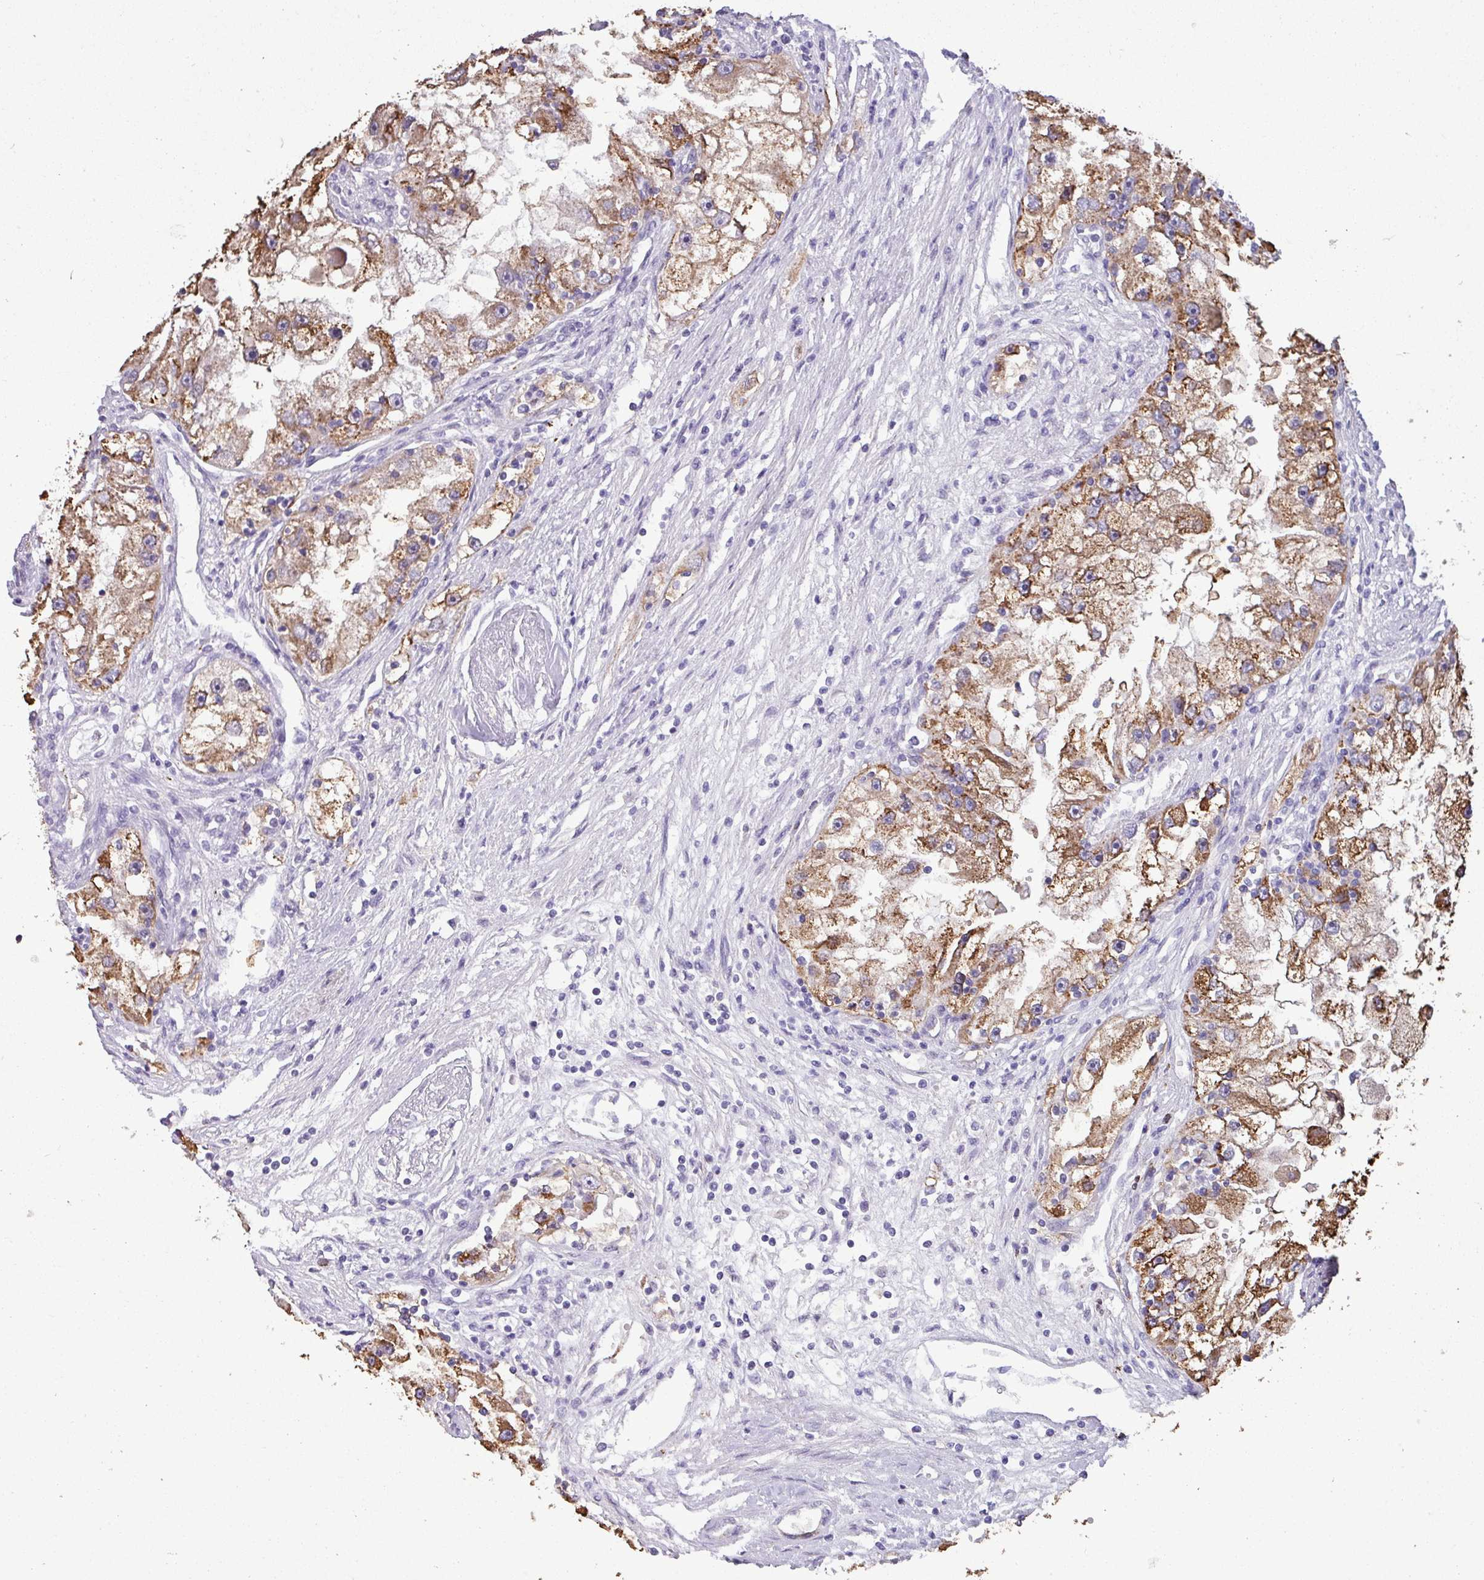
{"staining": {"intensity": "strong", "quantity": ">75%", "location": "cytoplasmic/membranous"}, "tissue": "renal cancer", "cell_type": "Tumor cells", "image_type": "cancer", "snomed": [{"axis": "morphology", "description": "Adenocarcinoma, NOS"}, {"axis": "topography", "description": "Kidney"}], "caption": "An immunohistochemistry (IHC) image of tumor tissue is shown. Protein staining in brown shows strong cytoplasmic/membranous positivity in adenocarcinoma (renal) within tumor cells.", "gene": "PNLDC1", "patient": {"sex": "male", "age": 63}}